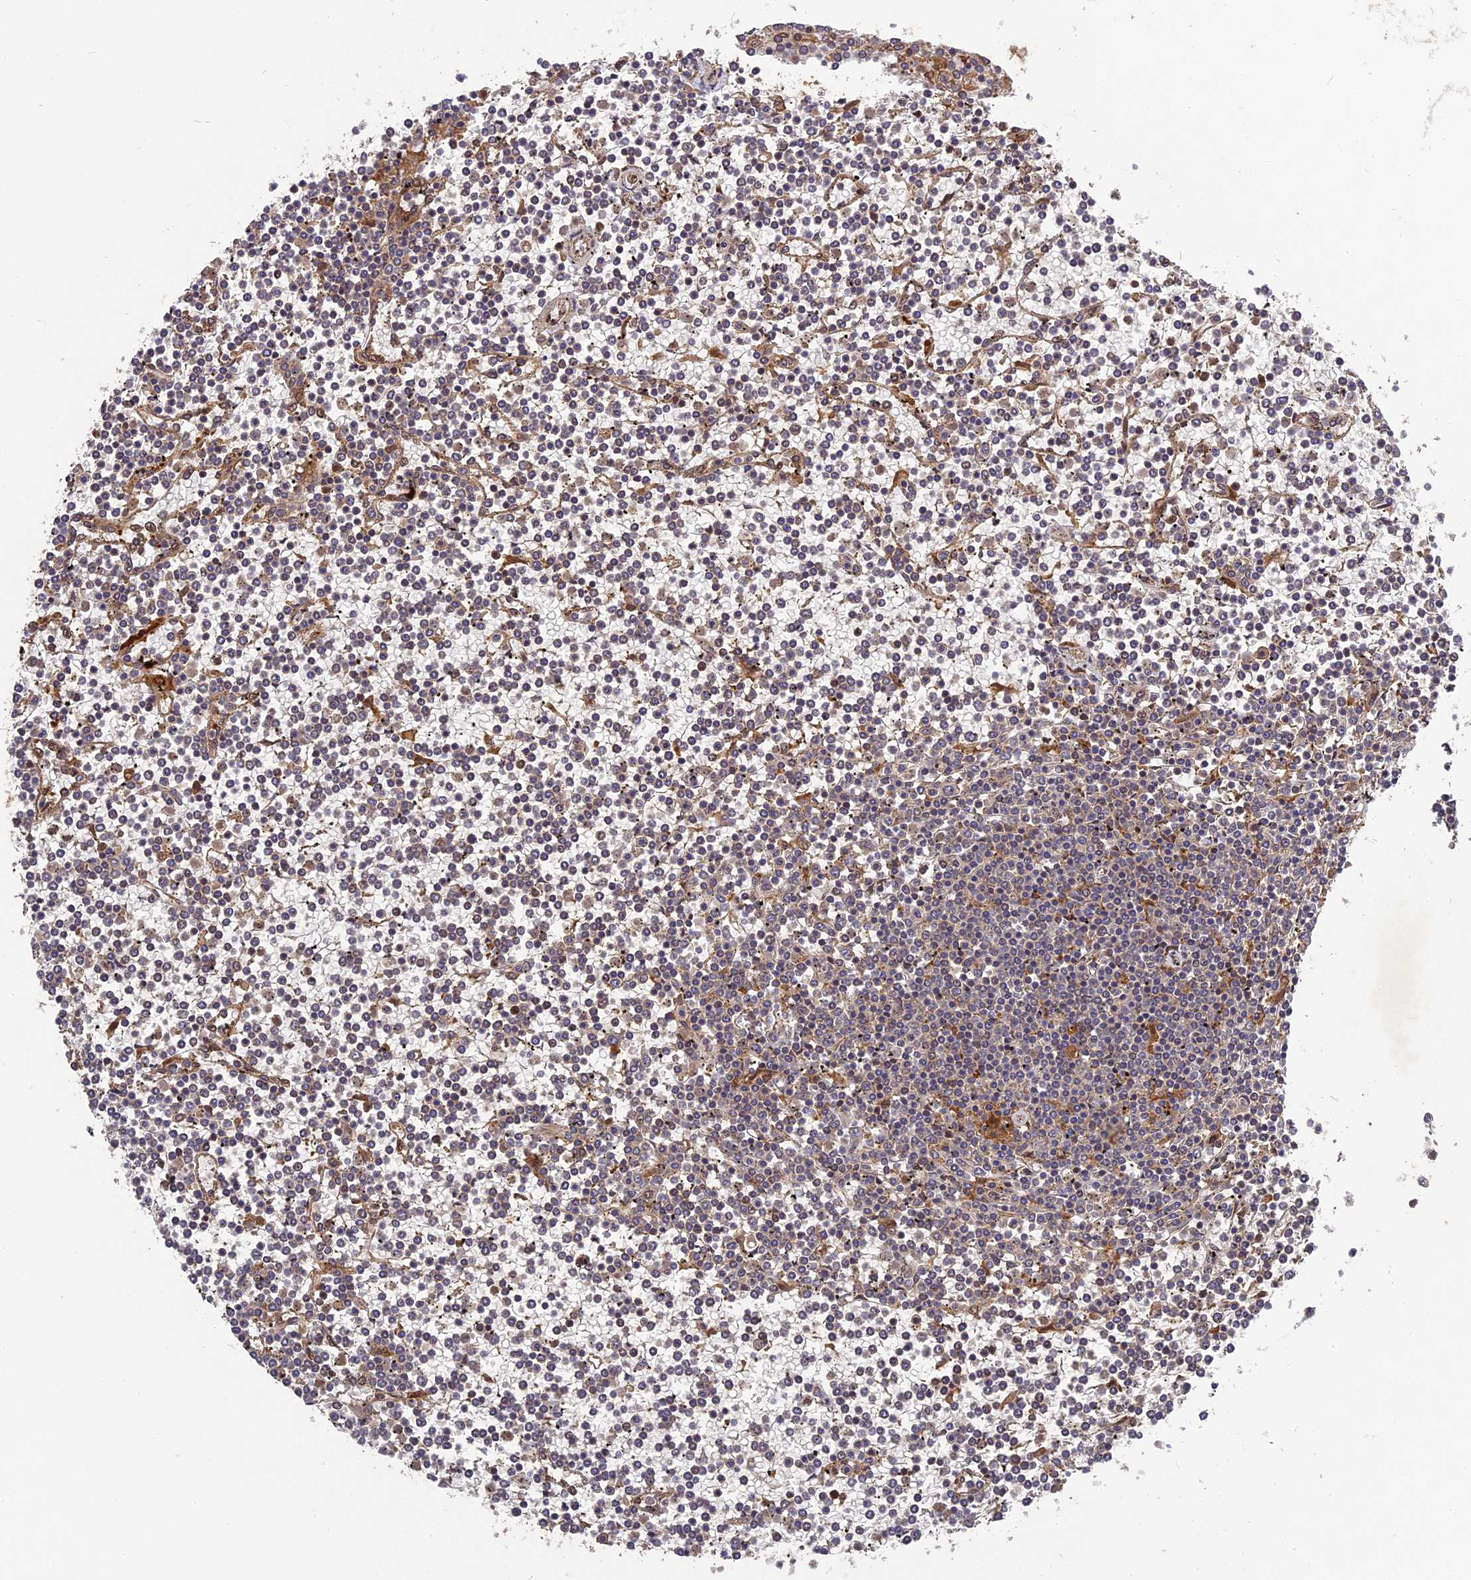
{"staining": {"intensity": "weak", "quantity": "<25%", "location": "cytoplasmic/membranous"}, "tissue": "lymphoma", "cell_type": "Tumor cells", "image_type": "cancer", "snomed": [{"axis": "morphology", "description": "Malignant lymphoma, non-Hodgkin's type, Low grade"}, {"axis": "topography", "description": "Spleen"}], "caption": "This is an immunohistochemistry image of malignant lymphoma, non-Hodgkin's type (low-grade). There is no expression in tumor cells.", "gene": "TMUB2", "patient": {"sex": "female", "age": 19}}